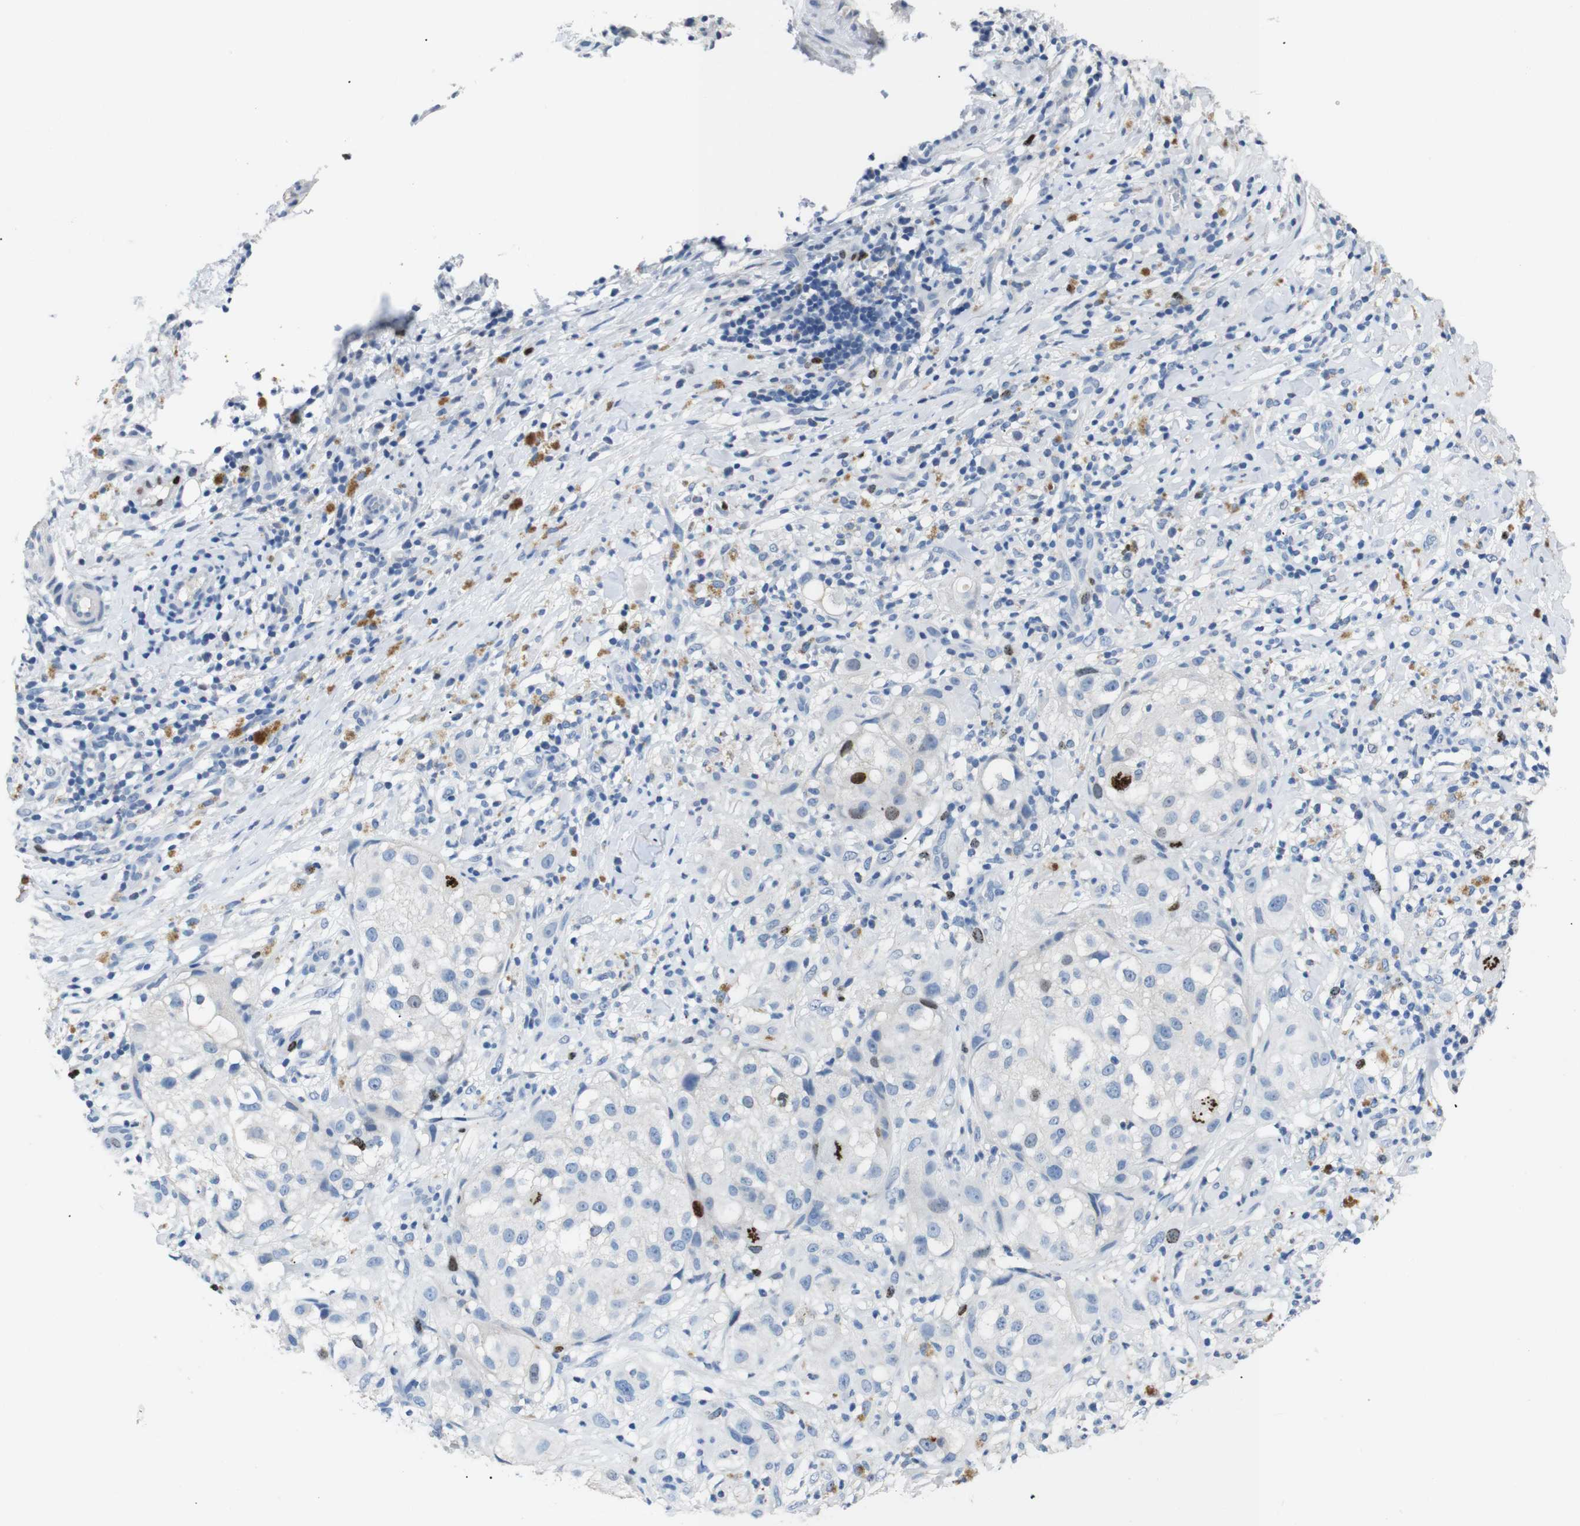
{"staining": {"intensity": "moderate", "quantity": "<25%", "location": "nuclear"}, "tissue": "melanoma", "cell_type": "Tumor cells", "image_type": "cancer", "snomed": [{"axis": "morphology", "description": "Necrosis, NOS"}, {"axis": "morphology", "description": "Malignant melanoma, NOS"}, {"axis": "topography", "description": "Skin"}], "caption": "This micrograph reveals melanoma stained with IHC to label a protein in brown. The nuclear of tumor cells show moderate positivity for the protein. Nuclei are counter-stained blue.", "gene": "INCENP", "patient": {"sex": "female", "age": 87}}